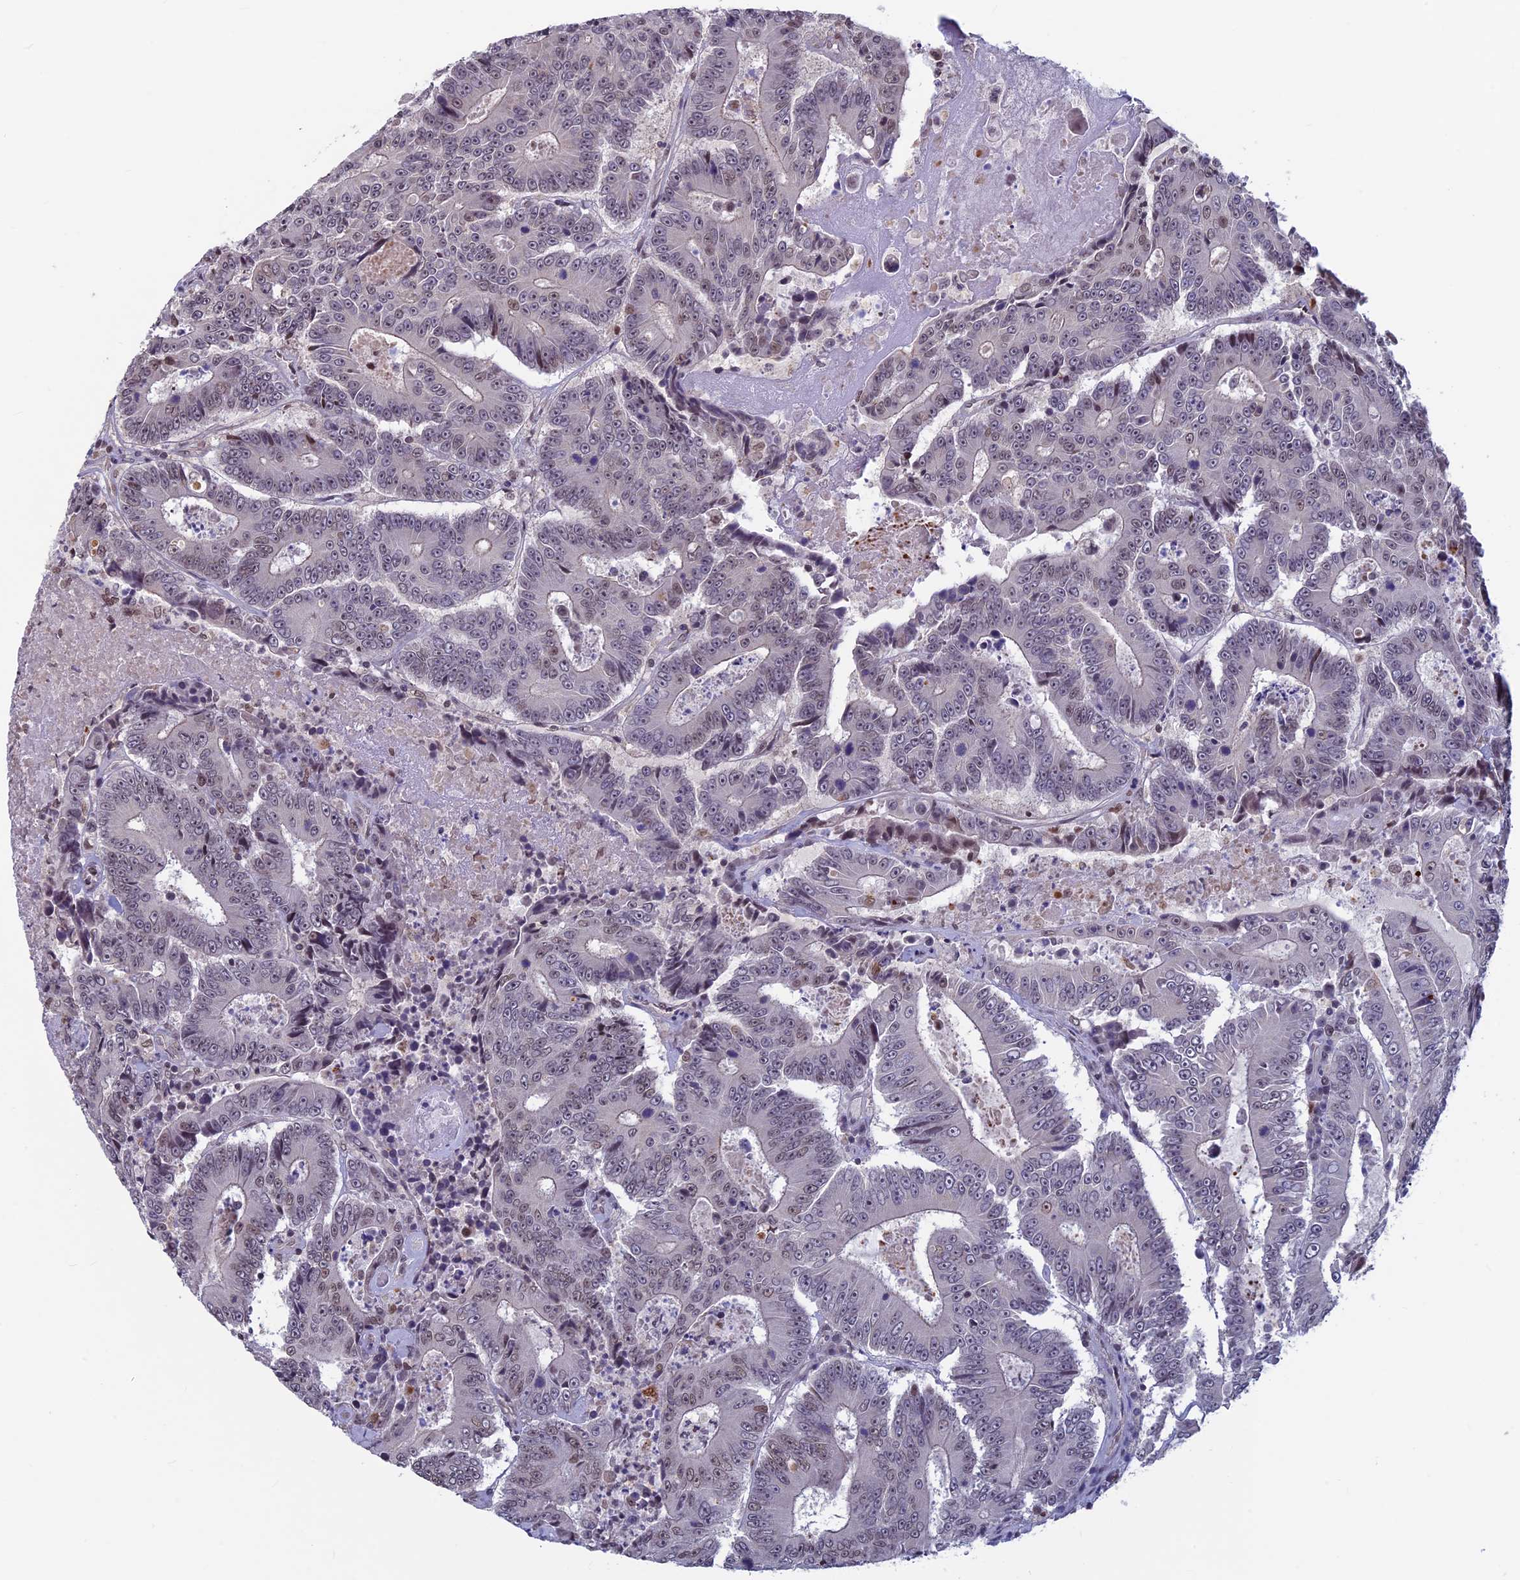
{"staining": {"intensity": "weak", "quantity": "25%-75%", "location": "nuclear"}, "tissue": "colorectal cancer", "cell_type": "Tumor cells", "image_type": "cancer", "snomed": [{"axis": "morphology", "description": "Adenocarcinoma, NOS"}, {"axis": "topography", "description": "Colon"}], "caption": "About 25%-75% of tumor cells in colorectal cancer (adenocarcinoma) demonstrate weak nuclear protein expression as visualized by brown immunohistochemical staining.", "gene": "SPIRE1", "patient": {"sex": "male", "age": 83}}